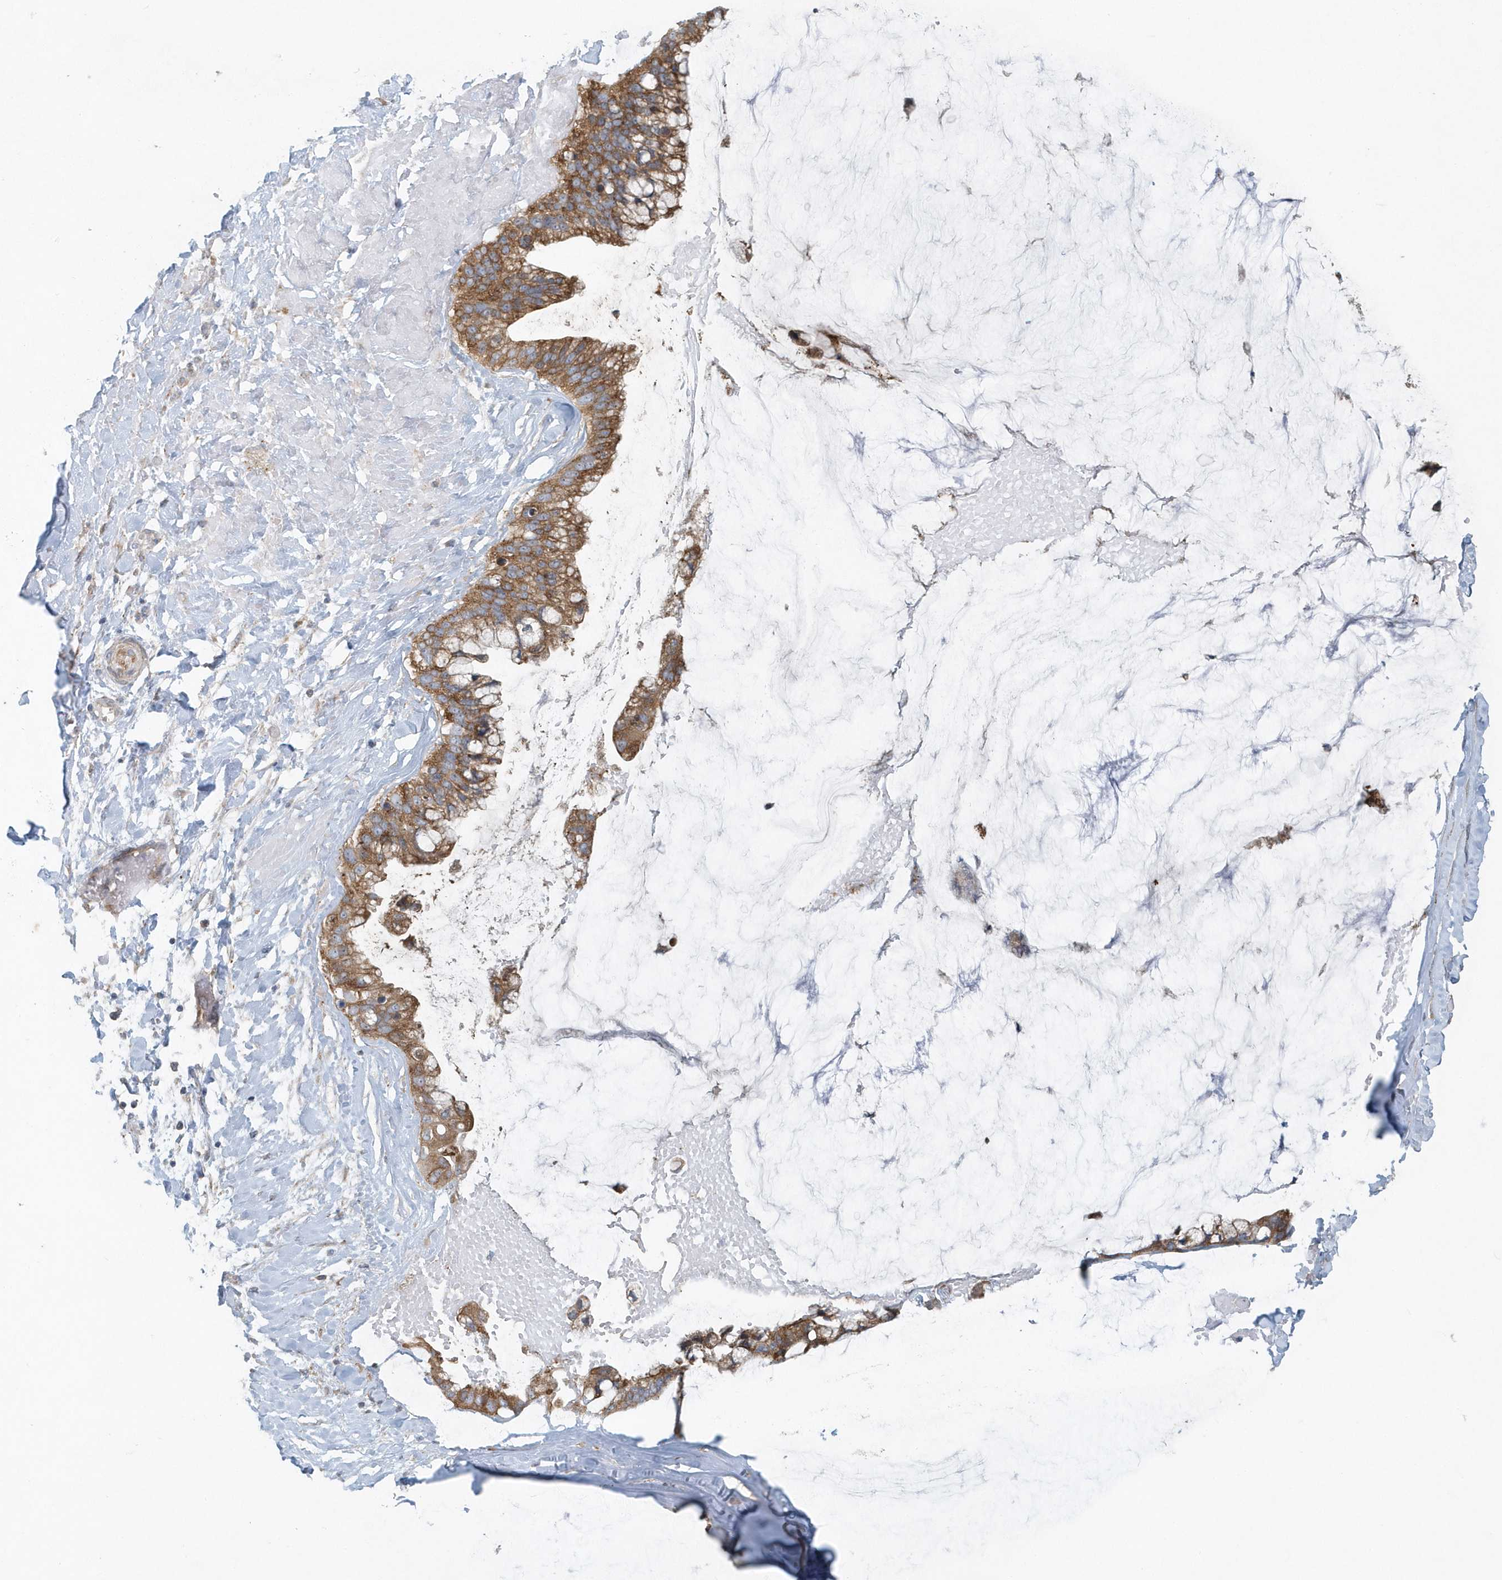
{"staining": {"intensity": "moderate", "quantity": ">75%", "location": "cytoplasmic/membranous"}, "tissue": "ovarian cancer", "cell_type": "Tumor cells", "image_type": "cancer", "snomed": [{"axis": "morphology", "description": "Cystadenocarcinoma, mucinous, NOS"}, {"axis": "topography", "description": "Ovary"}], "caption": "This histopathology image shows immunohistochemistry (IHC) staining of human ovarian mucinous cystadenocarcinoma, with medium moderate cytoplasmic/membranous expression in approximately >75% of tumor cells.", "gene": "MMUT", "patient": {"sex": "female", "age": 39}}